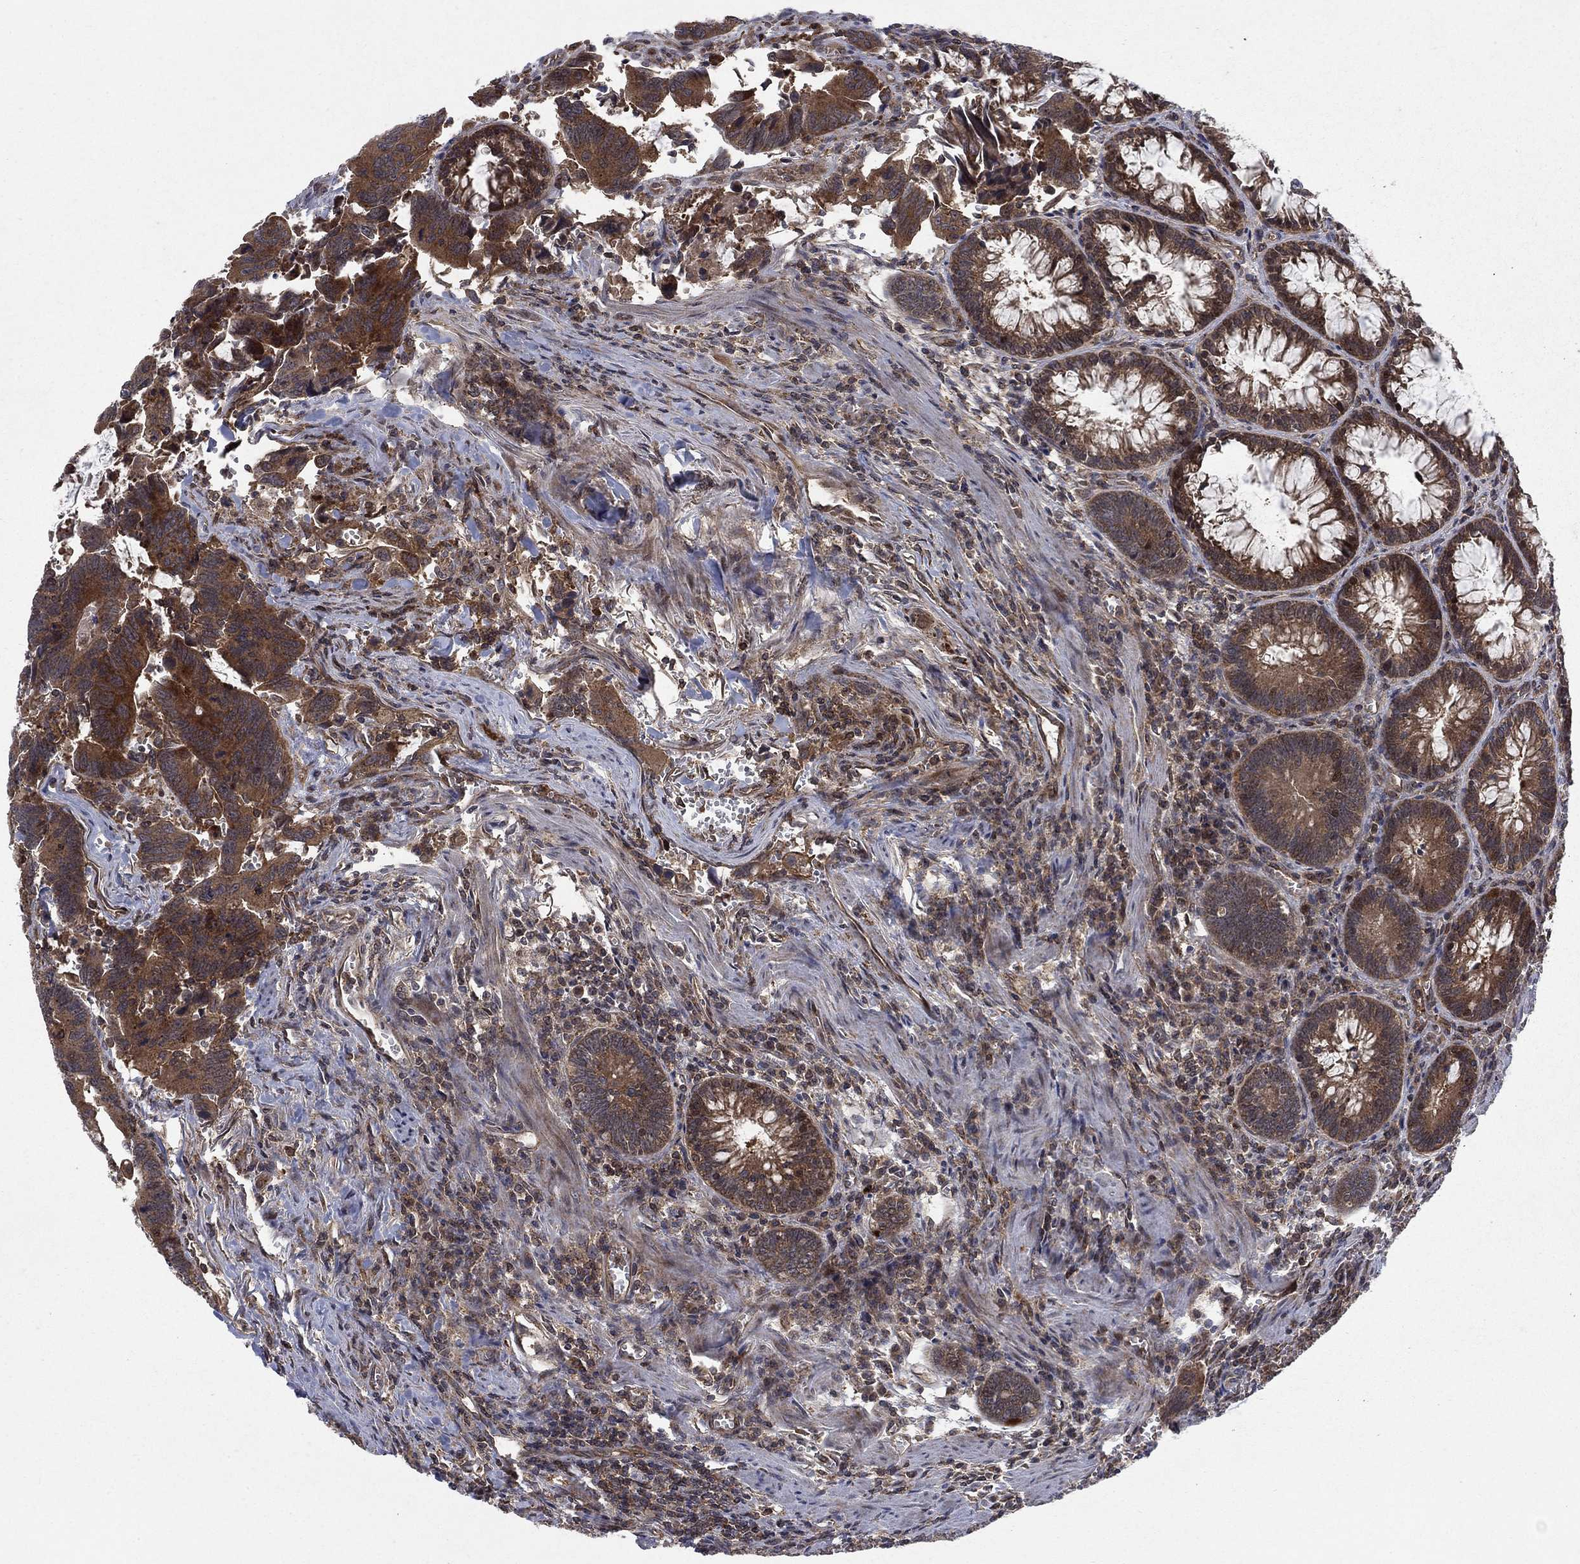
{"staining": {"intensity": "strong", "quantity": "25%-75%", "location": "cytoplasmic/membranous"}, "tissue": "colorectal cancer", "cell_type": "Tumor cells", "image_type": "cancer", "snomed": [{"axis": "morphology", "description": "Adenocarcinoma, NOS"}, {"axis": "topography", "description": "Rectum"}], "caption": "Brown immunohistochemical staining in colorectal cancer (adenocarcinoma) shows strong cytoplasmic/membranous positivity in approximately 25%-75% of tumor cells.", "gene": "IFI35", "patient": {"sex": "male", "age": 67}}